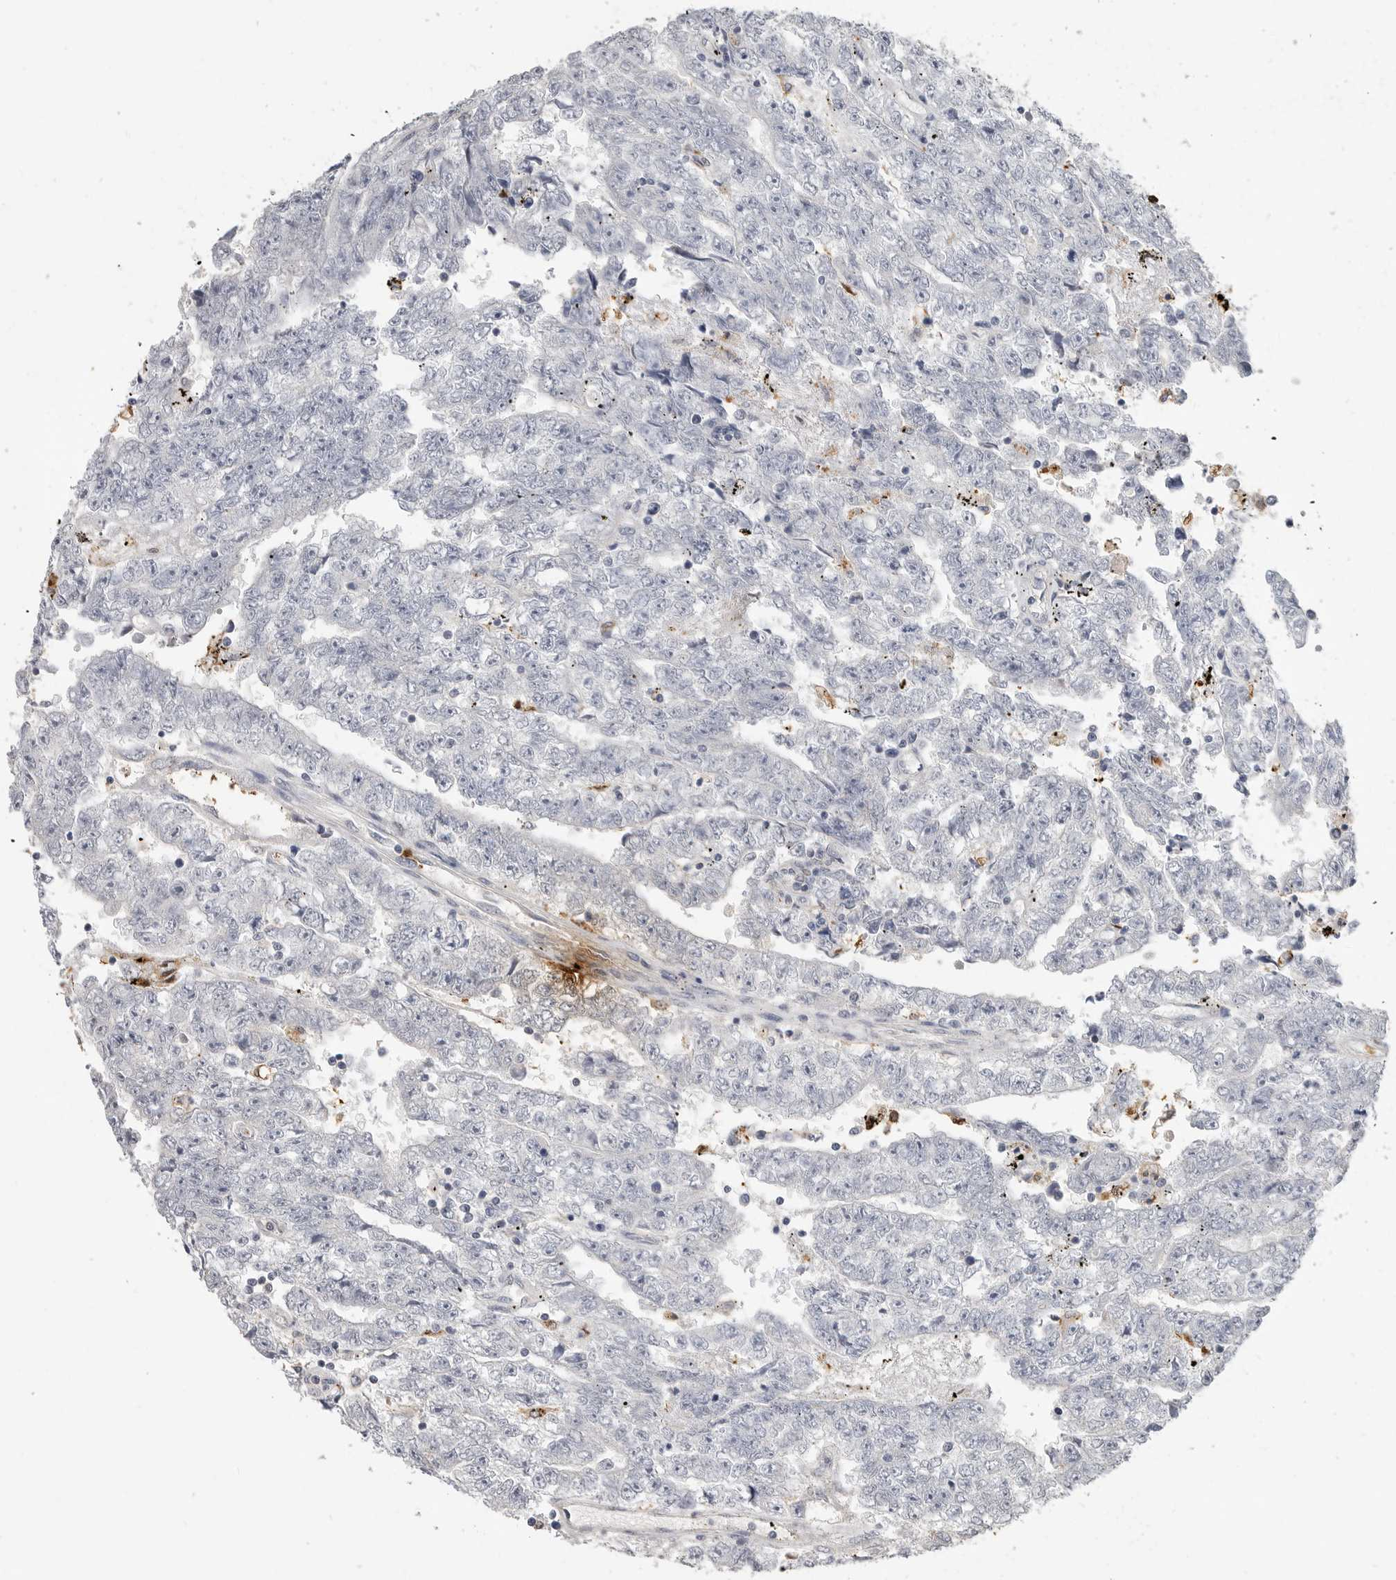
{"staining": {"intensity": "negative", "quantity": "none", "location": "none"}, "tissue": "testis cancer", "cell_type": "Tumor cells", "image_type": "cancer", "snomed": [{"axis": "morphology", "description": "Carcinoma, Embryonal, NOS"}, {"axis": "topography", "description": "Testis"}], "caption": "Tumor cells are negative for brown protein staining in testis embryonal carcinoma.", "gene": "LTBR", "patient": {"sex": "male", "age": 25}}